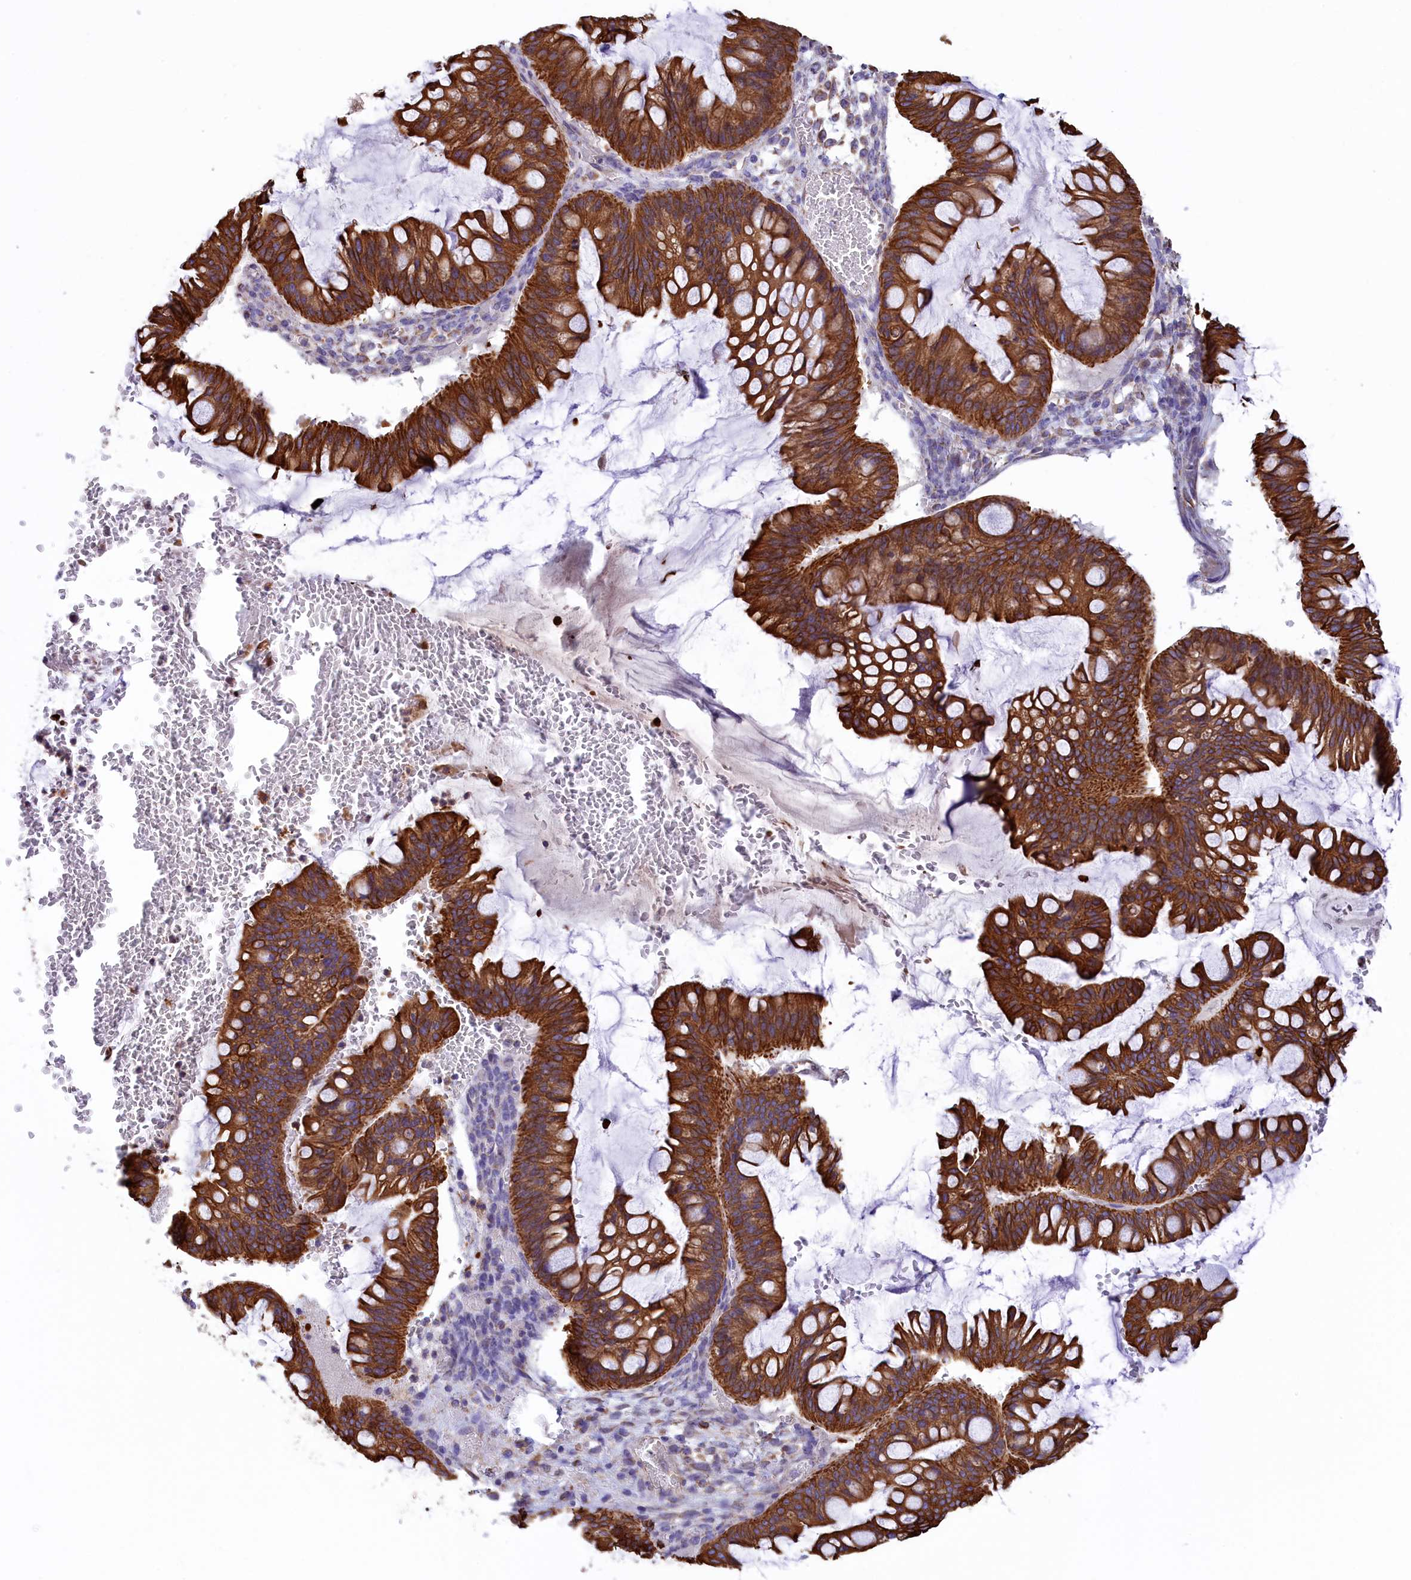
{"staining": {"intensity": "strong", "quantity": ">75%", "location": "cytoplasmic/membranous"}, "tissue": "ovarian cancer", "cell_type": "Tumor cells", "image_type": "cancer", "snomed": [{"axis": "morphology", "description": "Cystadenocarcinoma, mucinous, NOS"}, {"axis": "topography", "description": "Ovary"}], "caption": "Strong cytoplasmic/membranous protein positivity is identified in about >75% of tumor cells in ovarian cancer.", "gene": "GATB", "patient": {"sex": "female", "age": 73}}